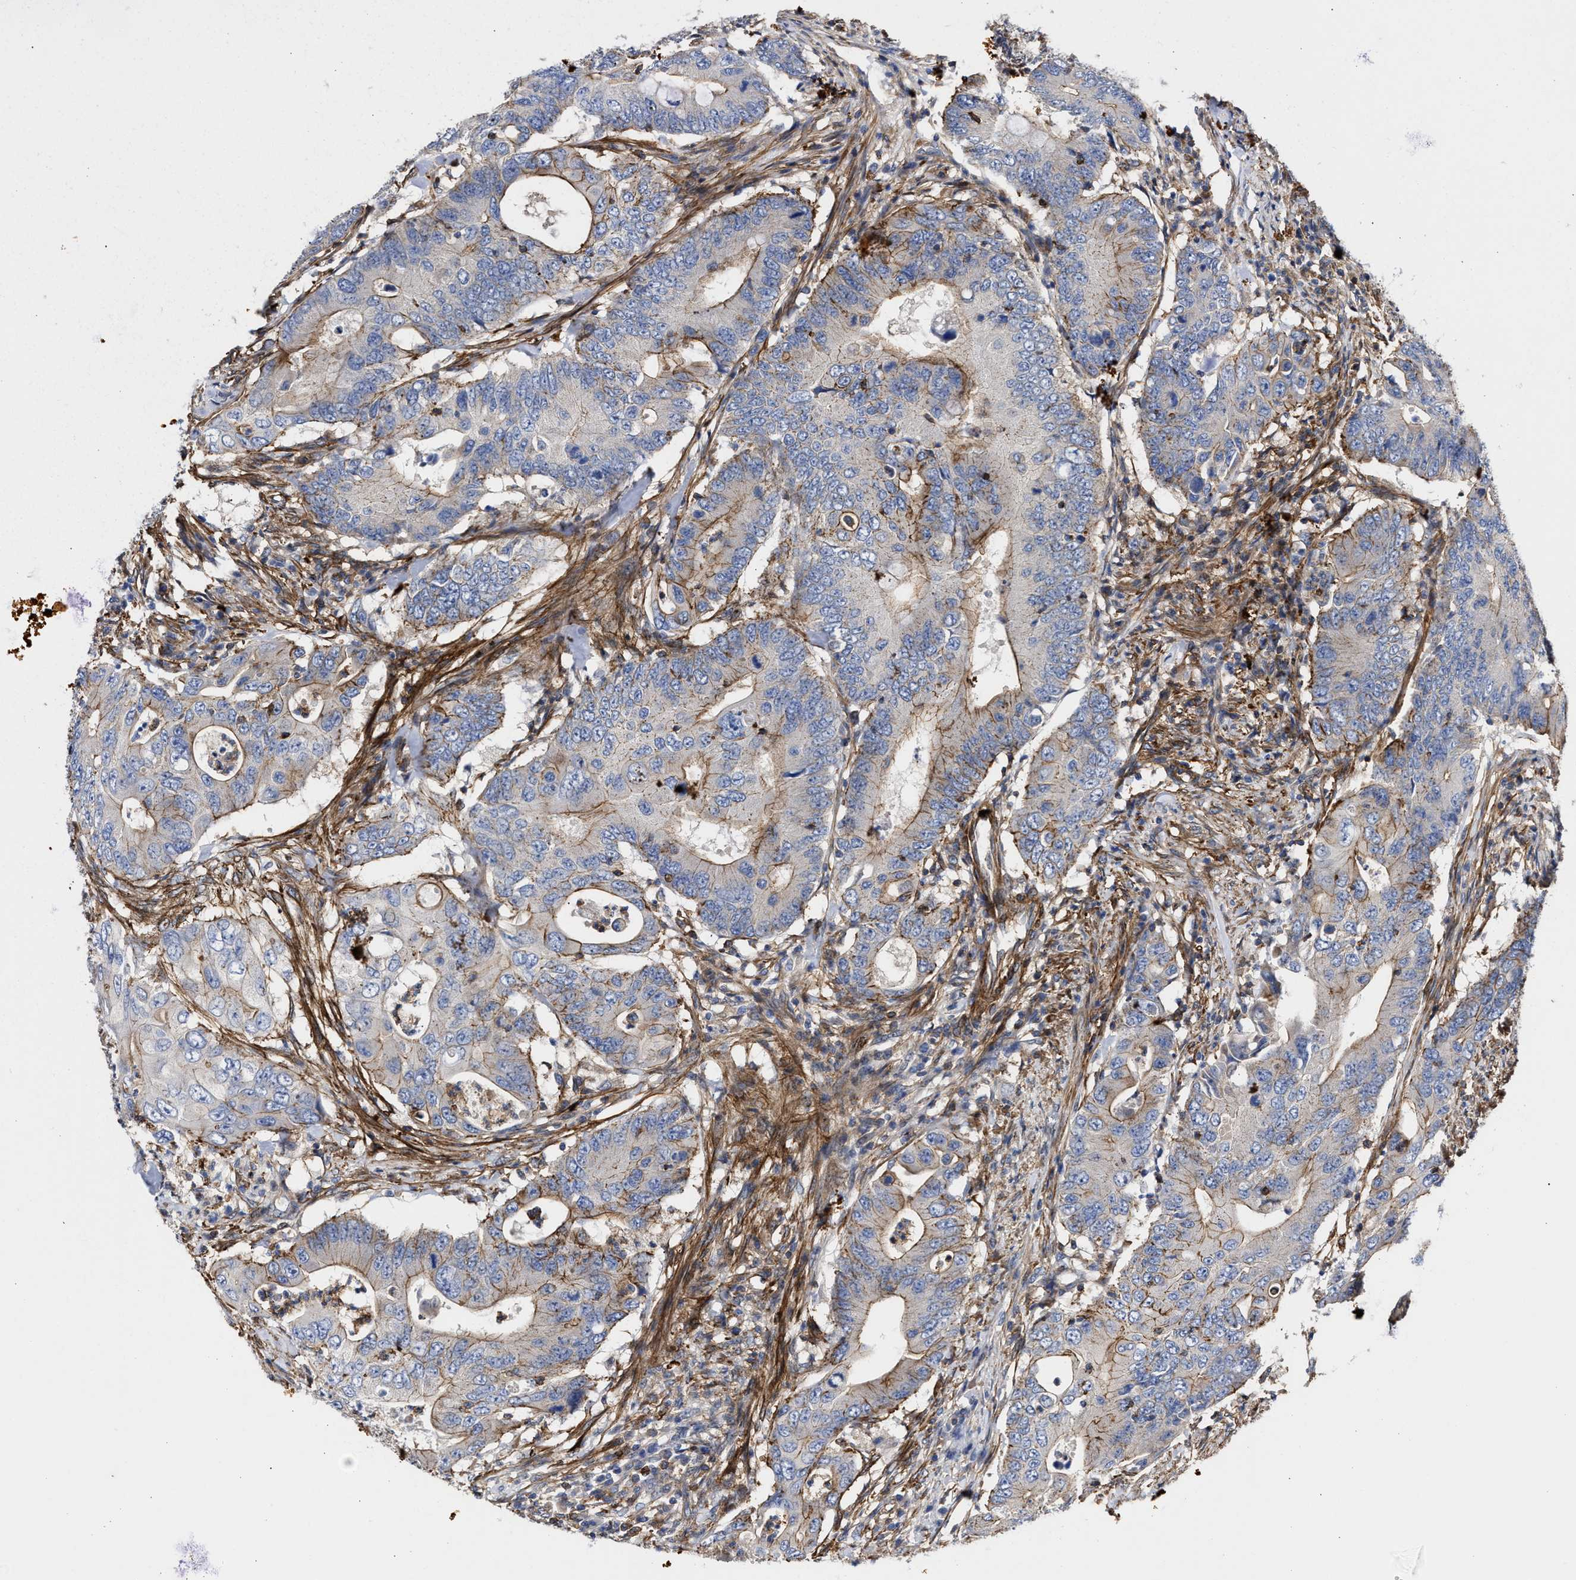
{"staining": {"intensity": "negative", "quantity": "none", "location": "none"}, "tissue": "colorectal cancer", "cell_type": "Tumor cells", "image_type": "cancer", "snomed": [{"axis": "morphology", "description": "Adenocarcinoma, NOS"}, {"axis": "topography", "description": "Colon"}], "caption": "Colorectal cancer was stained to show a protein in brown. There is no significant staining in tumor cells. (Immunohistochemistry (ihc), brightfield microscopy, high magnification).", "gene": "HS3ST5", "patient": {"sex": "male", "age": 71}}